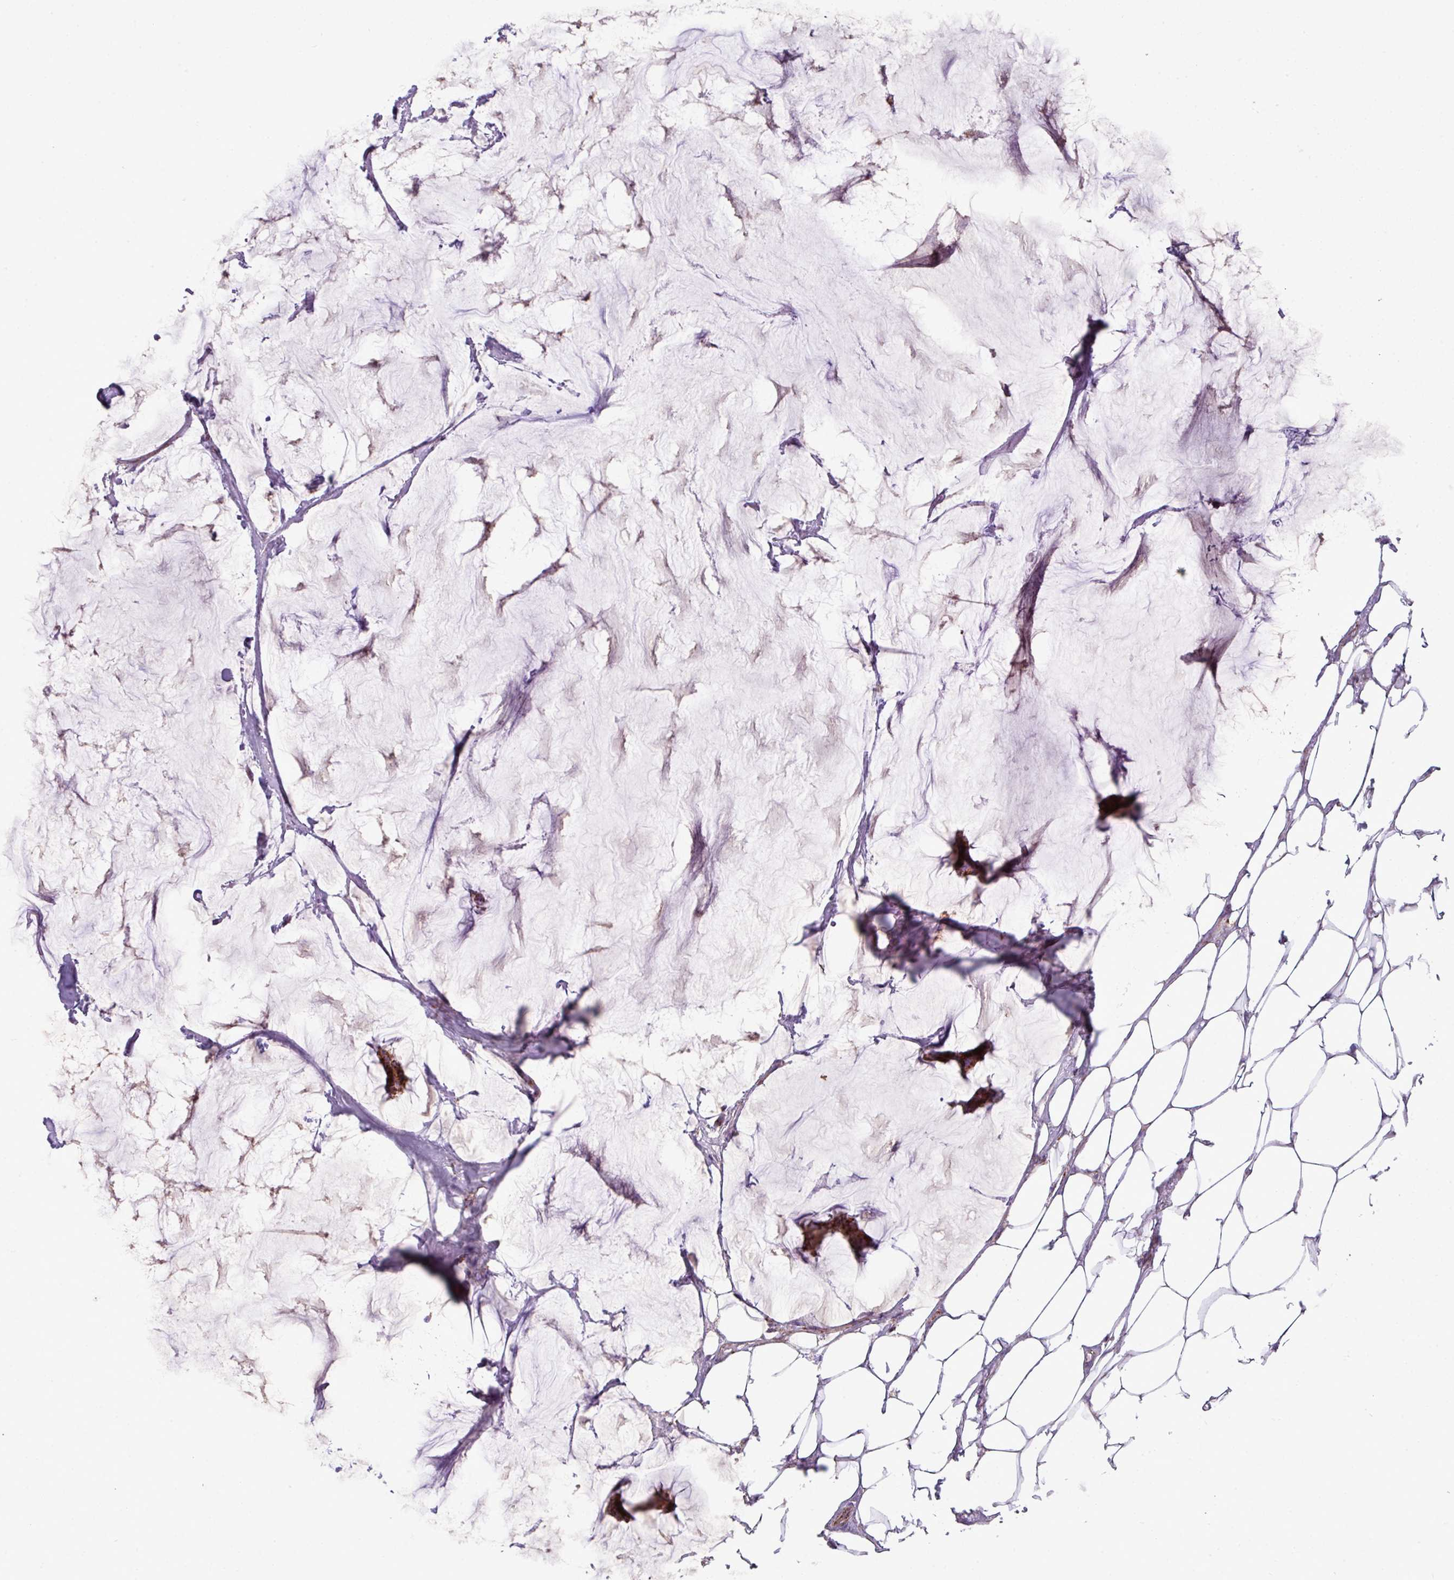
{"staining": {"intensity": "strong", "quantity": ">75%", "location": "cytoplasmic/membranous"}, "tissue": "breast cancer", "cell_type": "Tumor cells", "image_type": "cancer", "snomed": [{"axis": "morphology", "description": "Duct carcinoma"}, {"axis": "topography", "description": "Breast"}], "caption": "Immunohistochemical staining of breast cancer exhibits high levels of strong cytoplasmic/membranous expression in about >75% of tumor cells.", "gene": "ZNF81", "patient": {"sex": "female", "age": 93}}